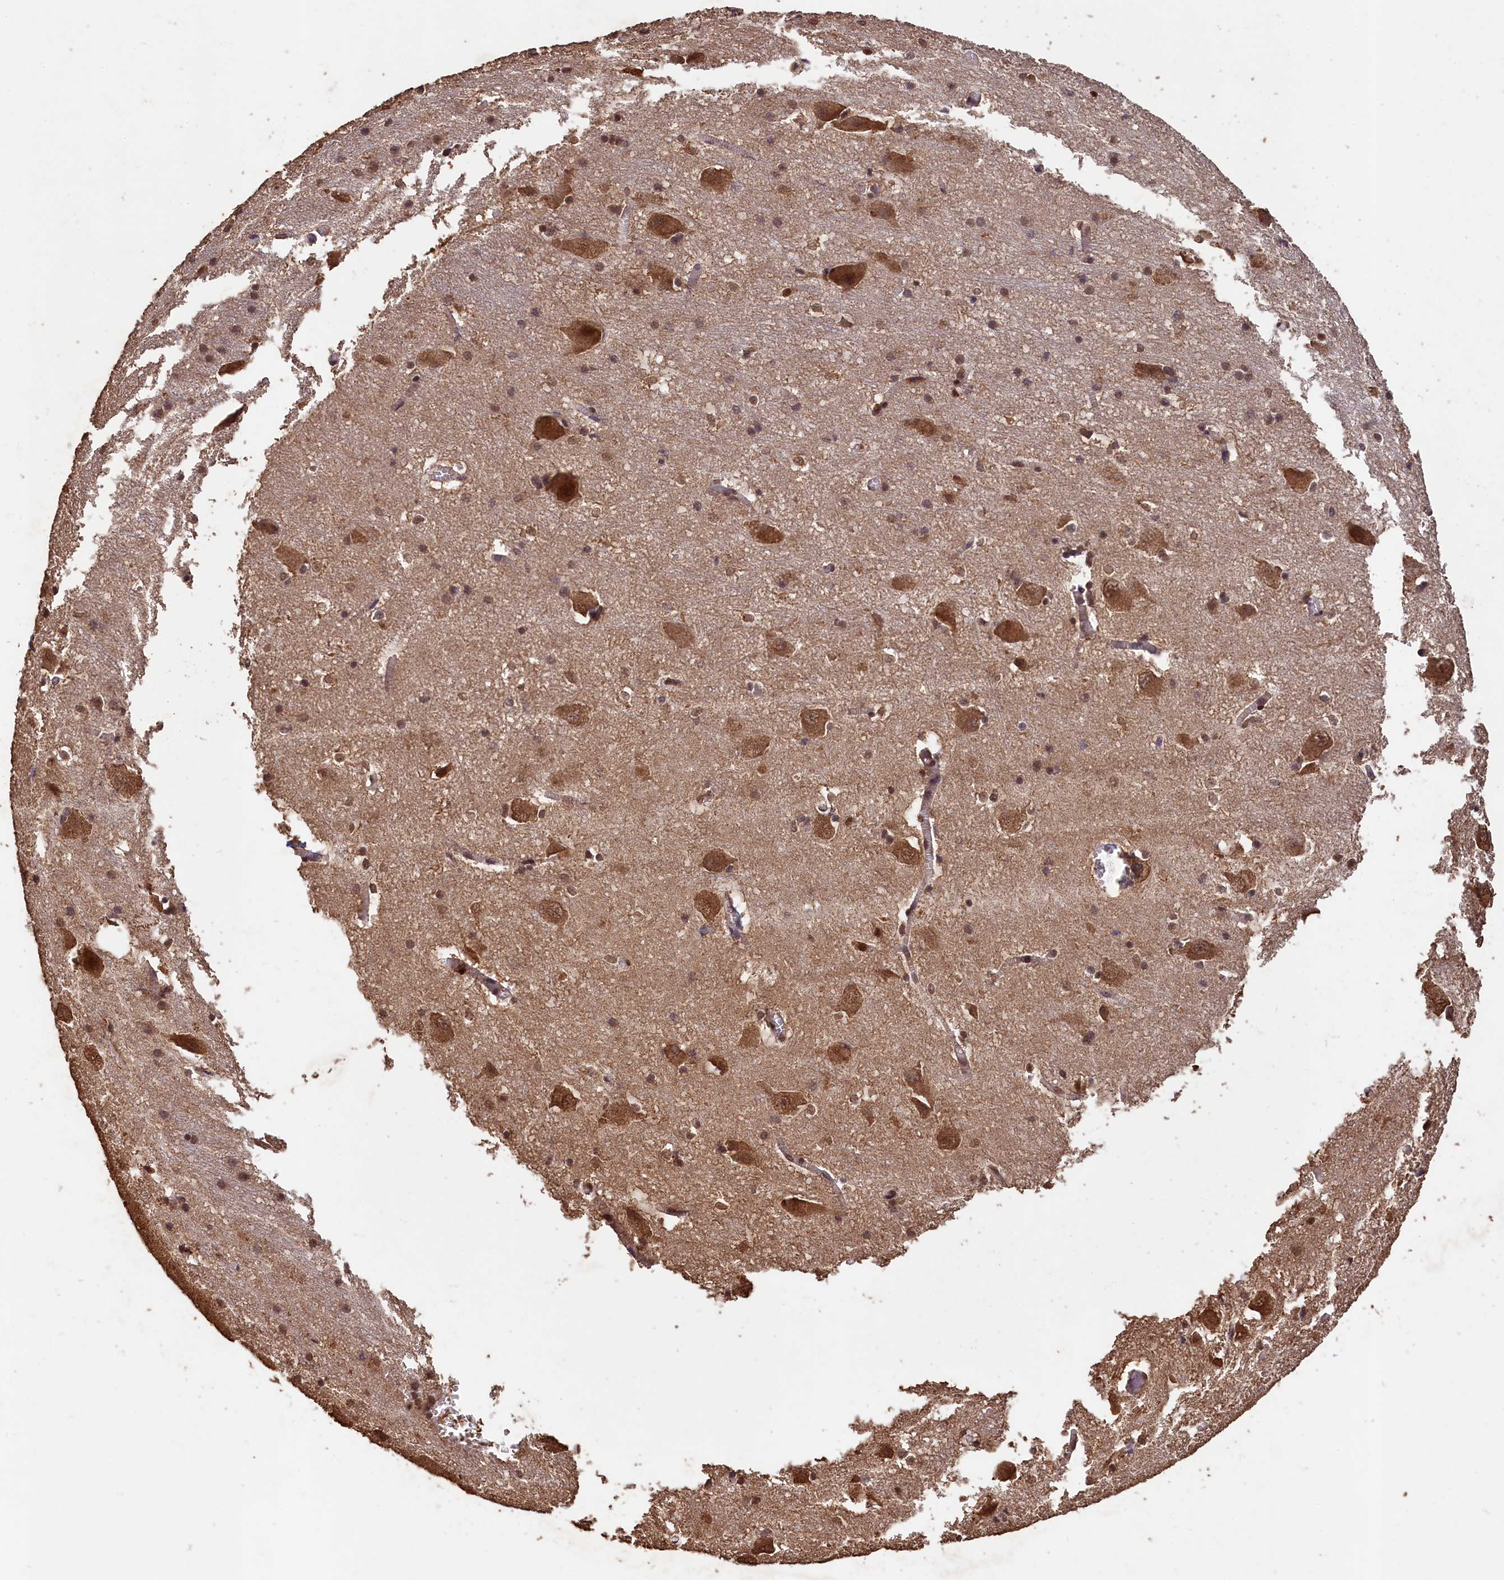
{"staining": {"intensity": "moderate", "quantity": "25%-75%", "location": "cytoplasmic/membranous,nuclear"}, "tissue": "caudate", "cell_type": "Glial cells", "image_type": "normal", "snomed": [{"axis": "morphology", "description": "Normal tissue, NOS"}, {"axis": "topography", "description": "Lateral ventricle wall"}], "caption": "IHC (DAB (3,3'-diaminobenzidine)) staining of normal human caudate shows moderate cytoplasmic/membranous,nuclear protein staining in about 25%-75% of glial cells.", "gene": "CEP57L1", "patient": {"sex": "male", "age": 37}}